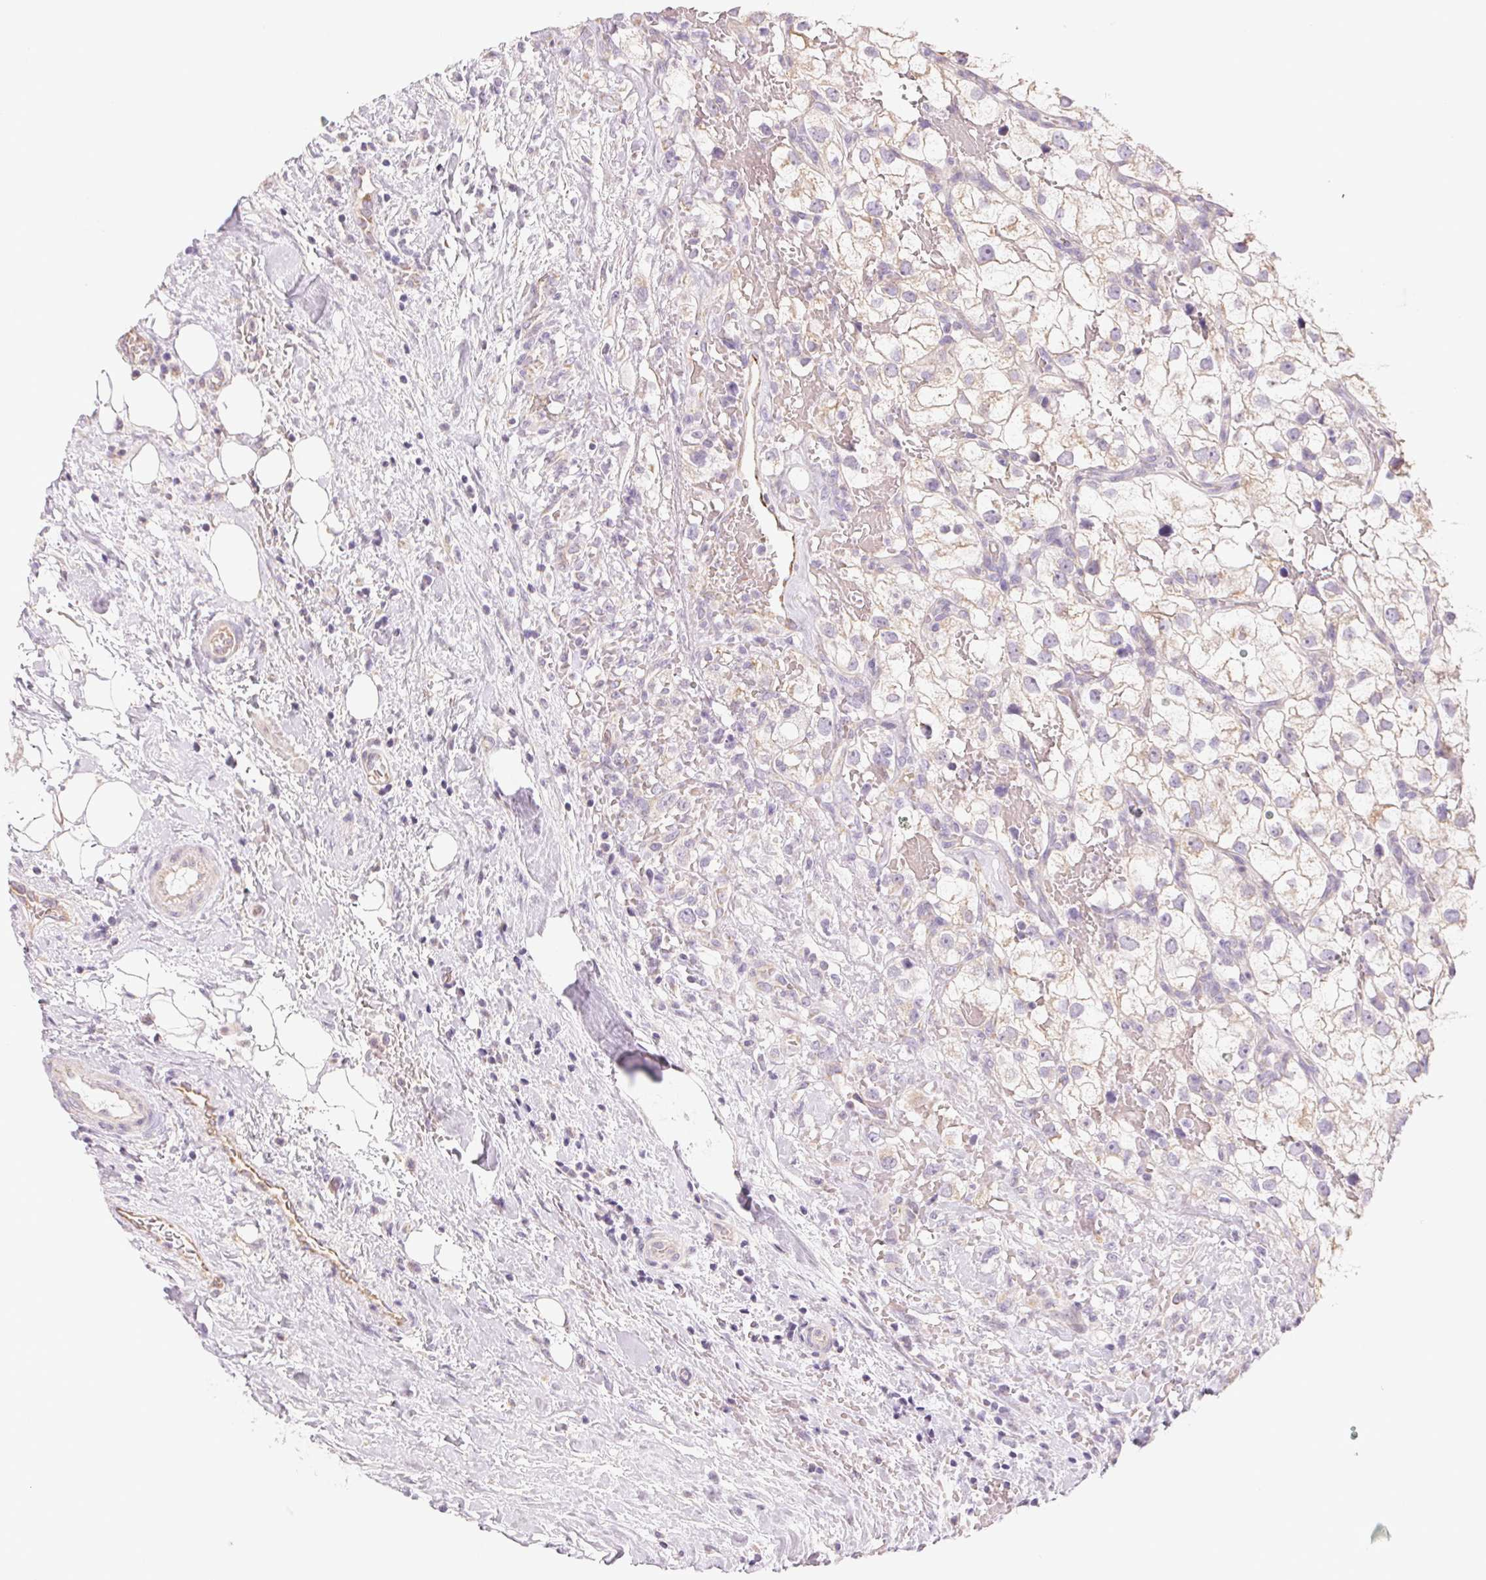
{"staining": {"intensity": "negative", "quantity": "none", "location": "none"}, "tissue": "renal cancer", "cell_type": "Tumor cells", "image_type": "cancer", "snomed": [{"axis": "morphology", "description": "Adenocarcinoma, NOS"}, {"axis": "topography", "description": "Kidney"}], "caption": "Immunohistochemical staining of renal cancer demonstrates no significant expression in tumor cells.", "gene": "SMYD1", "patient": {"sex": "male", "age": 59}}